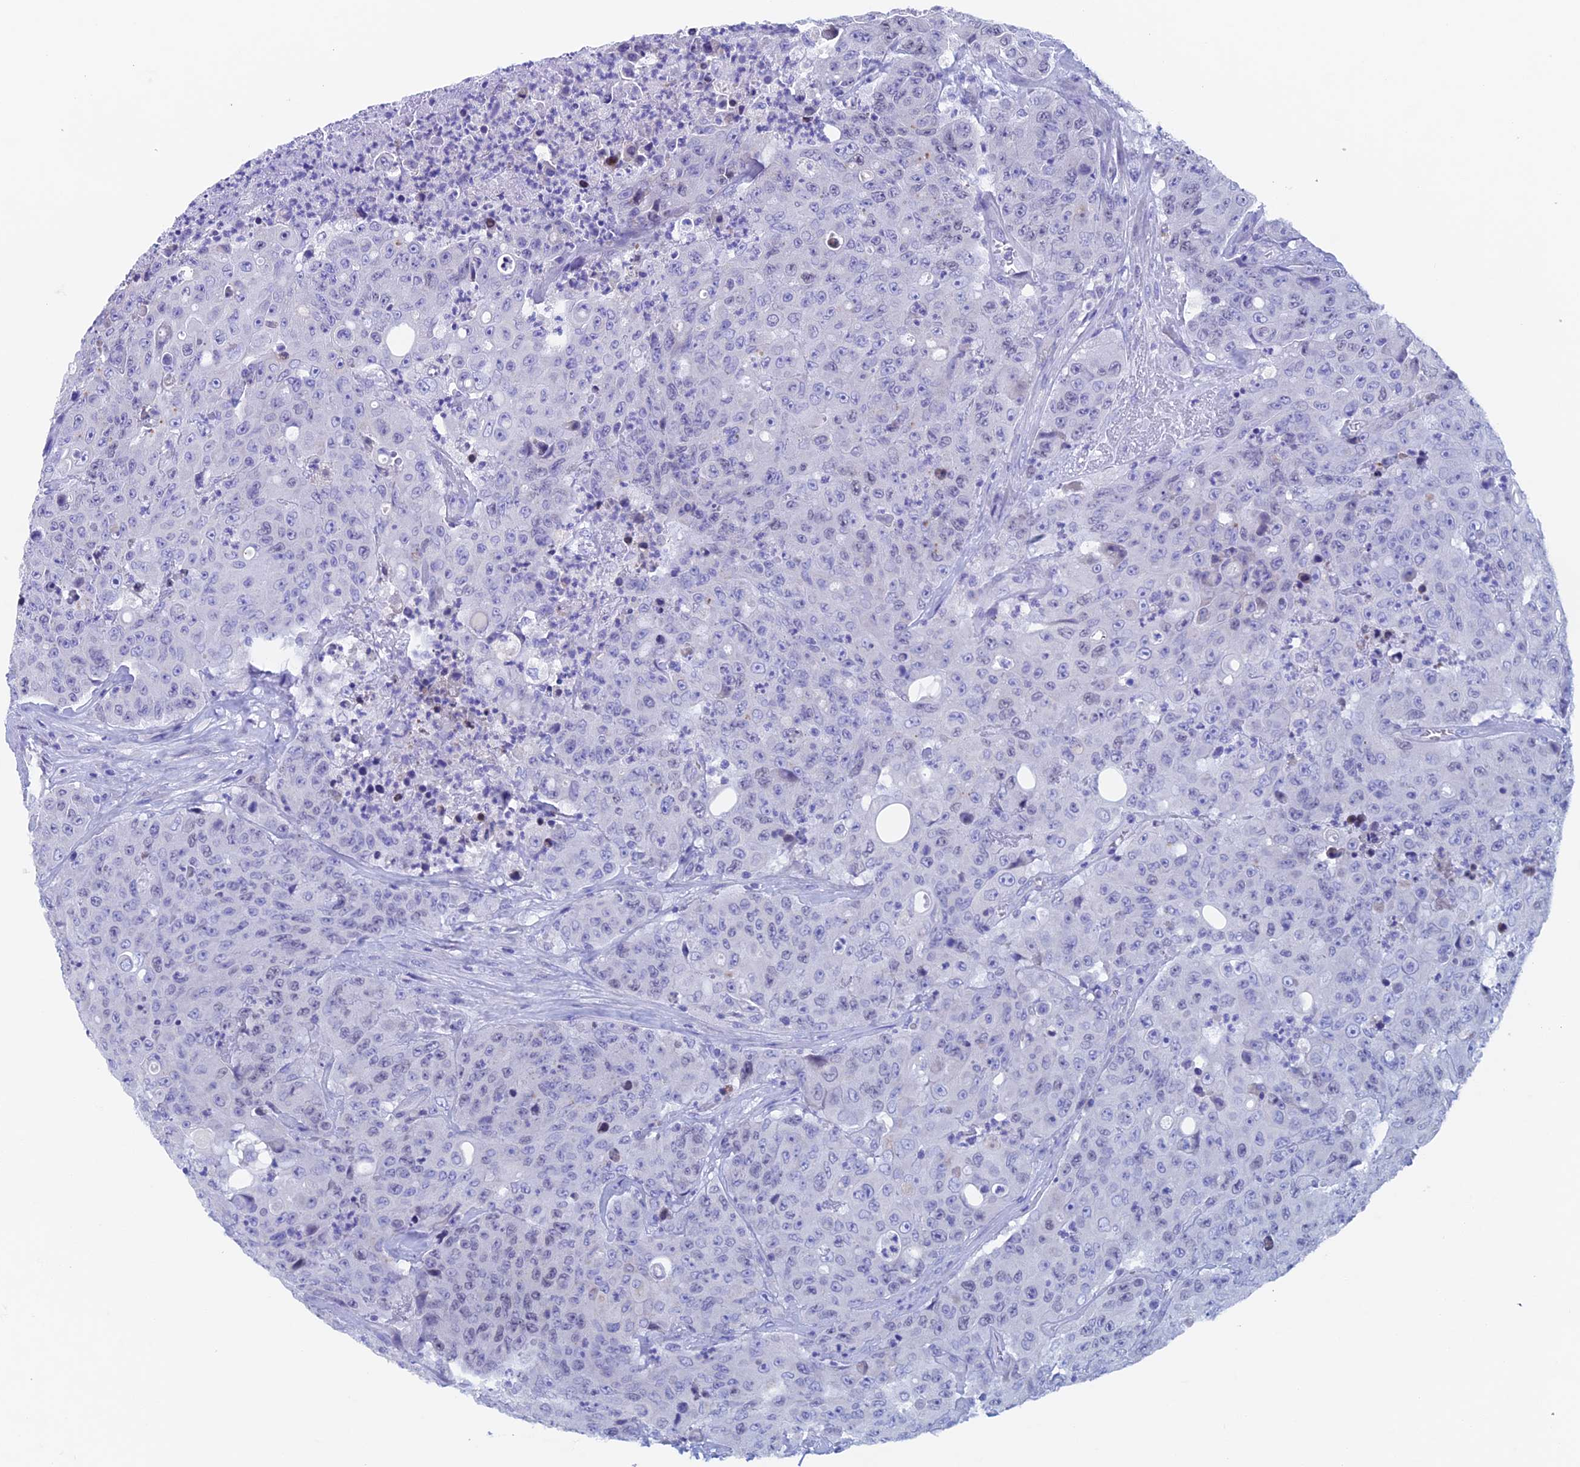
{"staining": {"intensity": "negative", "quantity": "none", "location": "none"}, "tissue": "colorectal cancer", "cell_type": "Tumor cells", "image_type": "cancer", "snomed": [{"axis": "morphology", "description": "Adenocarcinoma, NOS"}, {"axis": "topography", "description": "Colon"}], "caption": "Human adenocarcinoma (colorectal) stained for a protein using immunohistochemistry (IHC) demonstrates no positivity in tumor cells.", "gene": "PSMC3IP", "patient": {"sex": "male", "age": 51}}